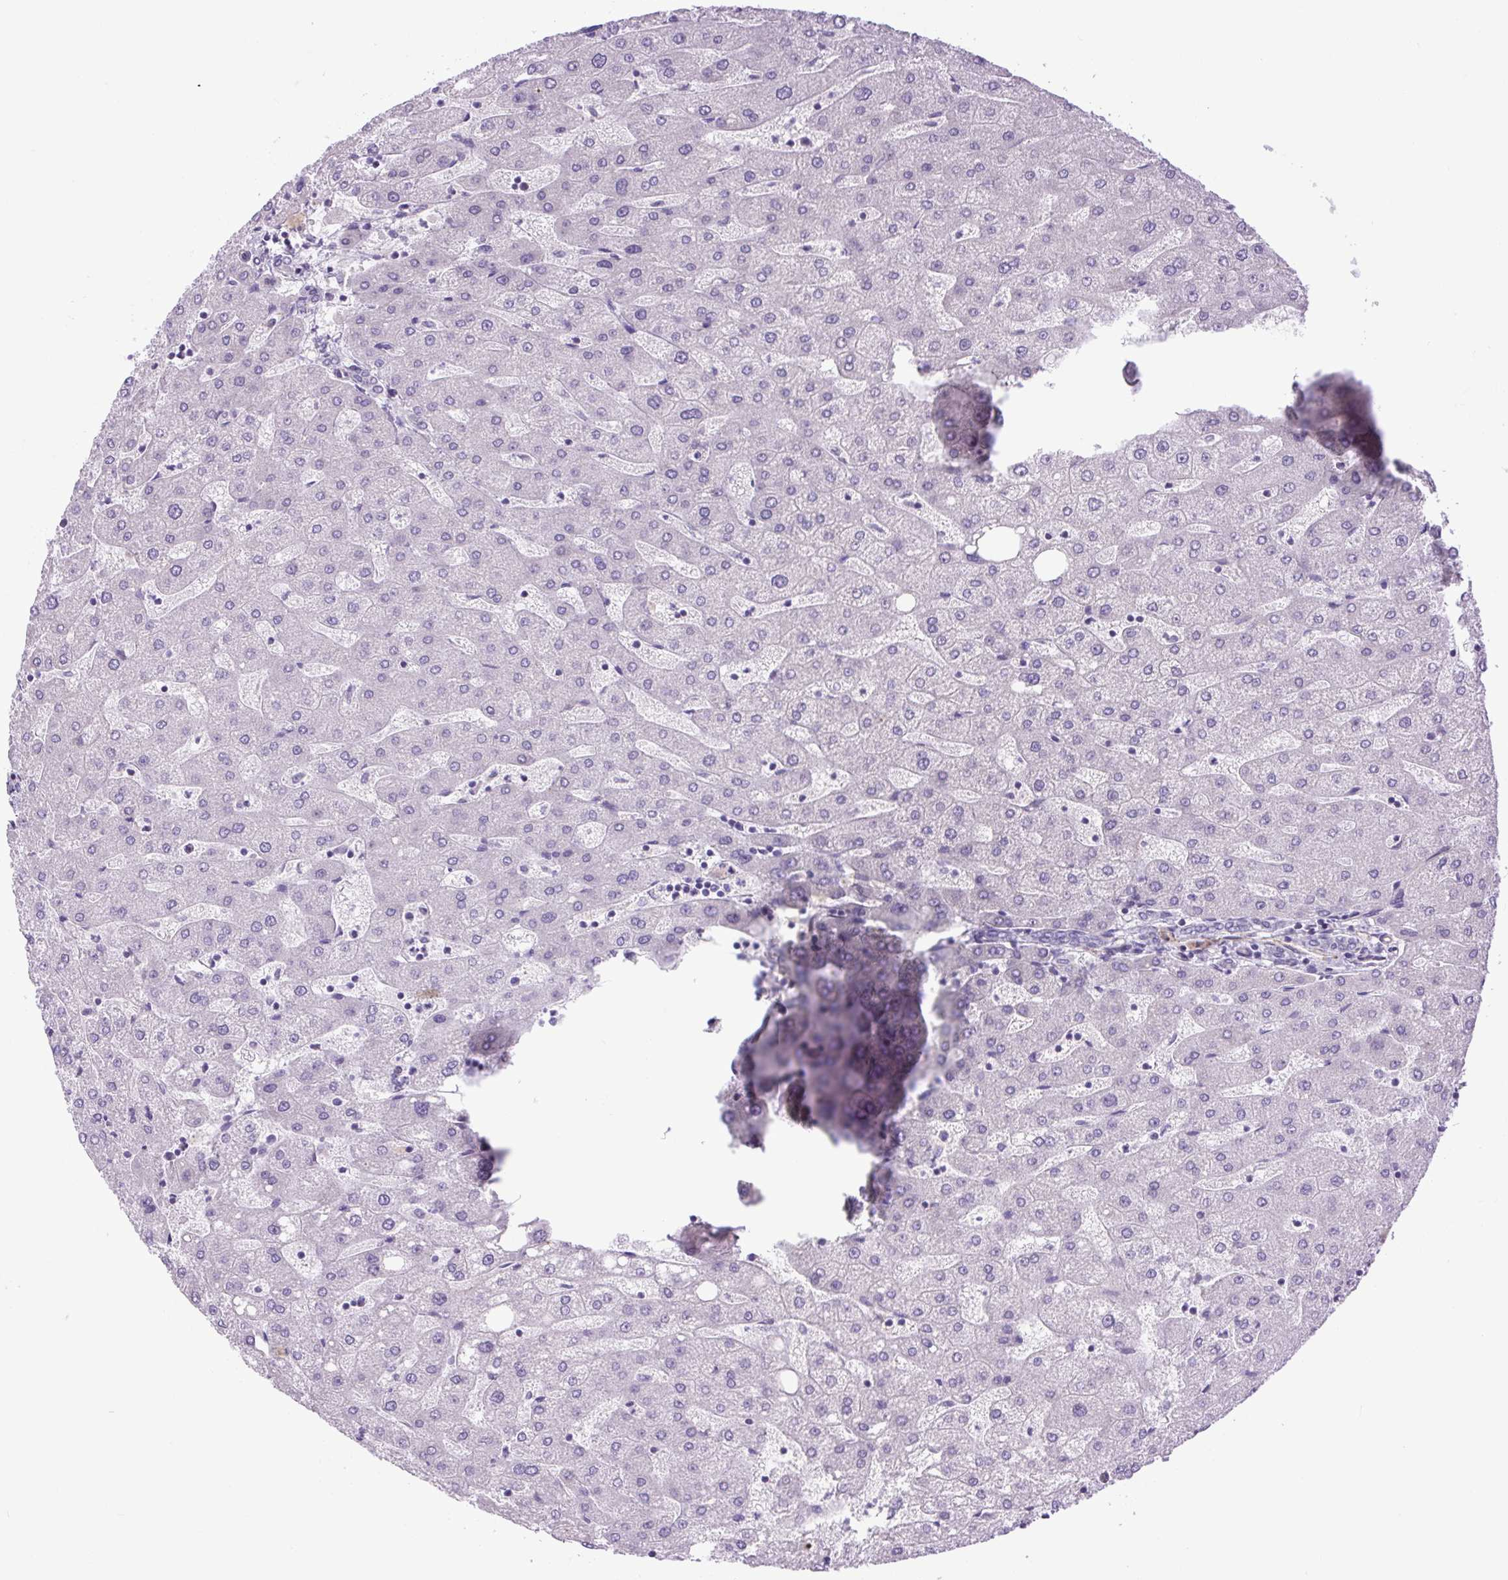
{"staining": {"intensity": "negative", "quantity": "none", "location": "none"}, "tissue": "liver", "cell_type": "Cholangiocytes", "image_type": "normal", "snomed": [{"axis": "morphology", "description": "Normal tissue, NOS"}, {"axis": "topography", "description": "Liver"}], "caption": "IHC histopathology image of benign liver stained for a protein (brown), which shows no expression in cholangiocytes. The staining is performed using DAB (3,3'-diaminobenzidine) brown chromogen with nuclei counter-stained in using hematoxylin.", "gene": "RNASE10", "patient": {"sex": "male", "age": 67}}